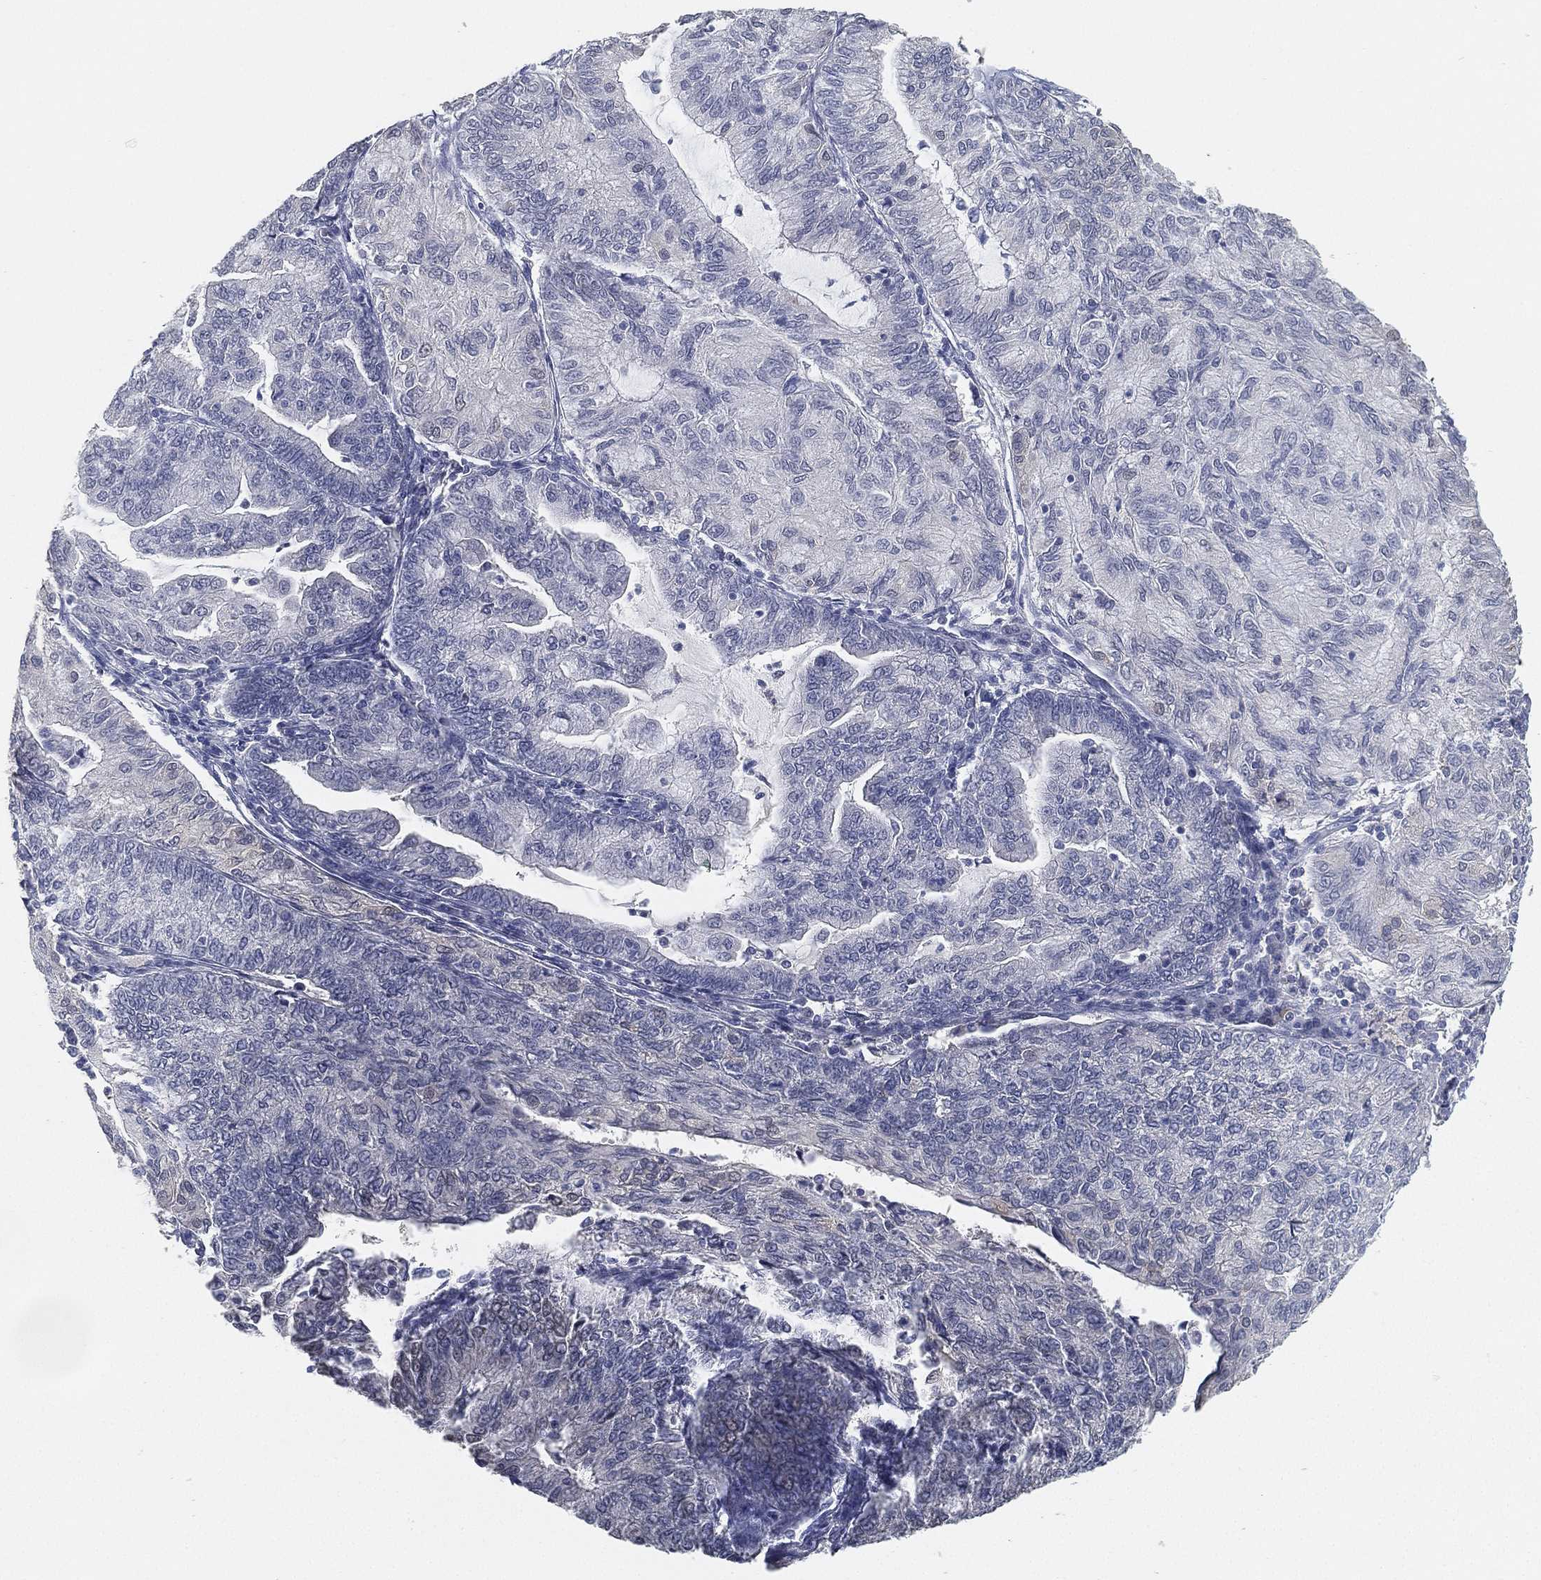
{"staining": {"intensity": "negative", "quantity": "none", "location": "none"}, "tissue": "endometrial cancer", "cell_type": "Tumor cells", "image_type": "cancer", "snomed": [{"axis": "morphology", "description": "Adenocarcinoma, NOS"}, {"axis": "topography", "description": "Endometrium"}], "caption": "This is a image of immunohistochemistry staining of endometrial adenocarcinoma, which shows no positivity in tumor cells.", "gene": "GPR61", "patient": {"sex": "female", "age": 82}}